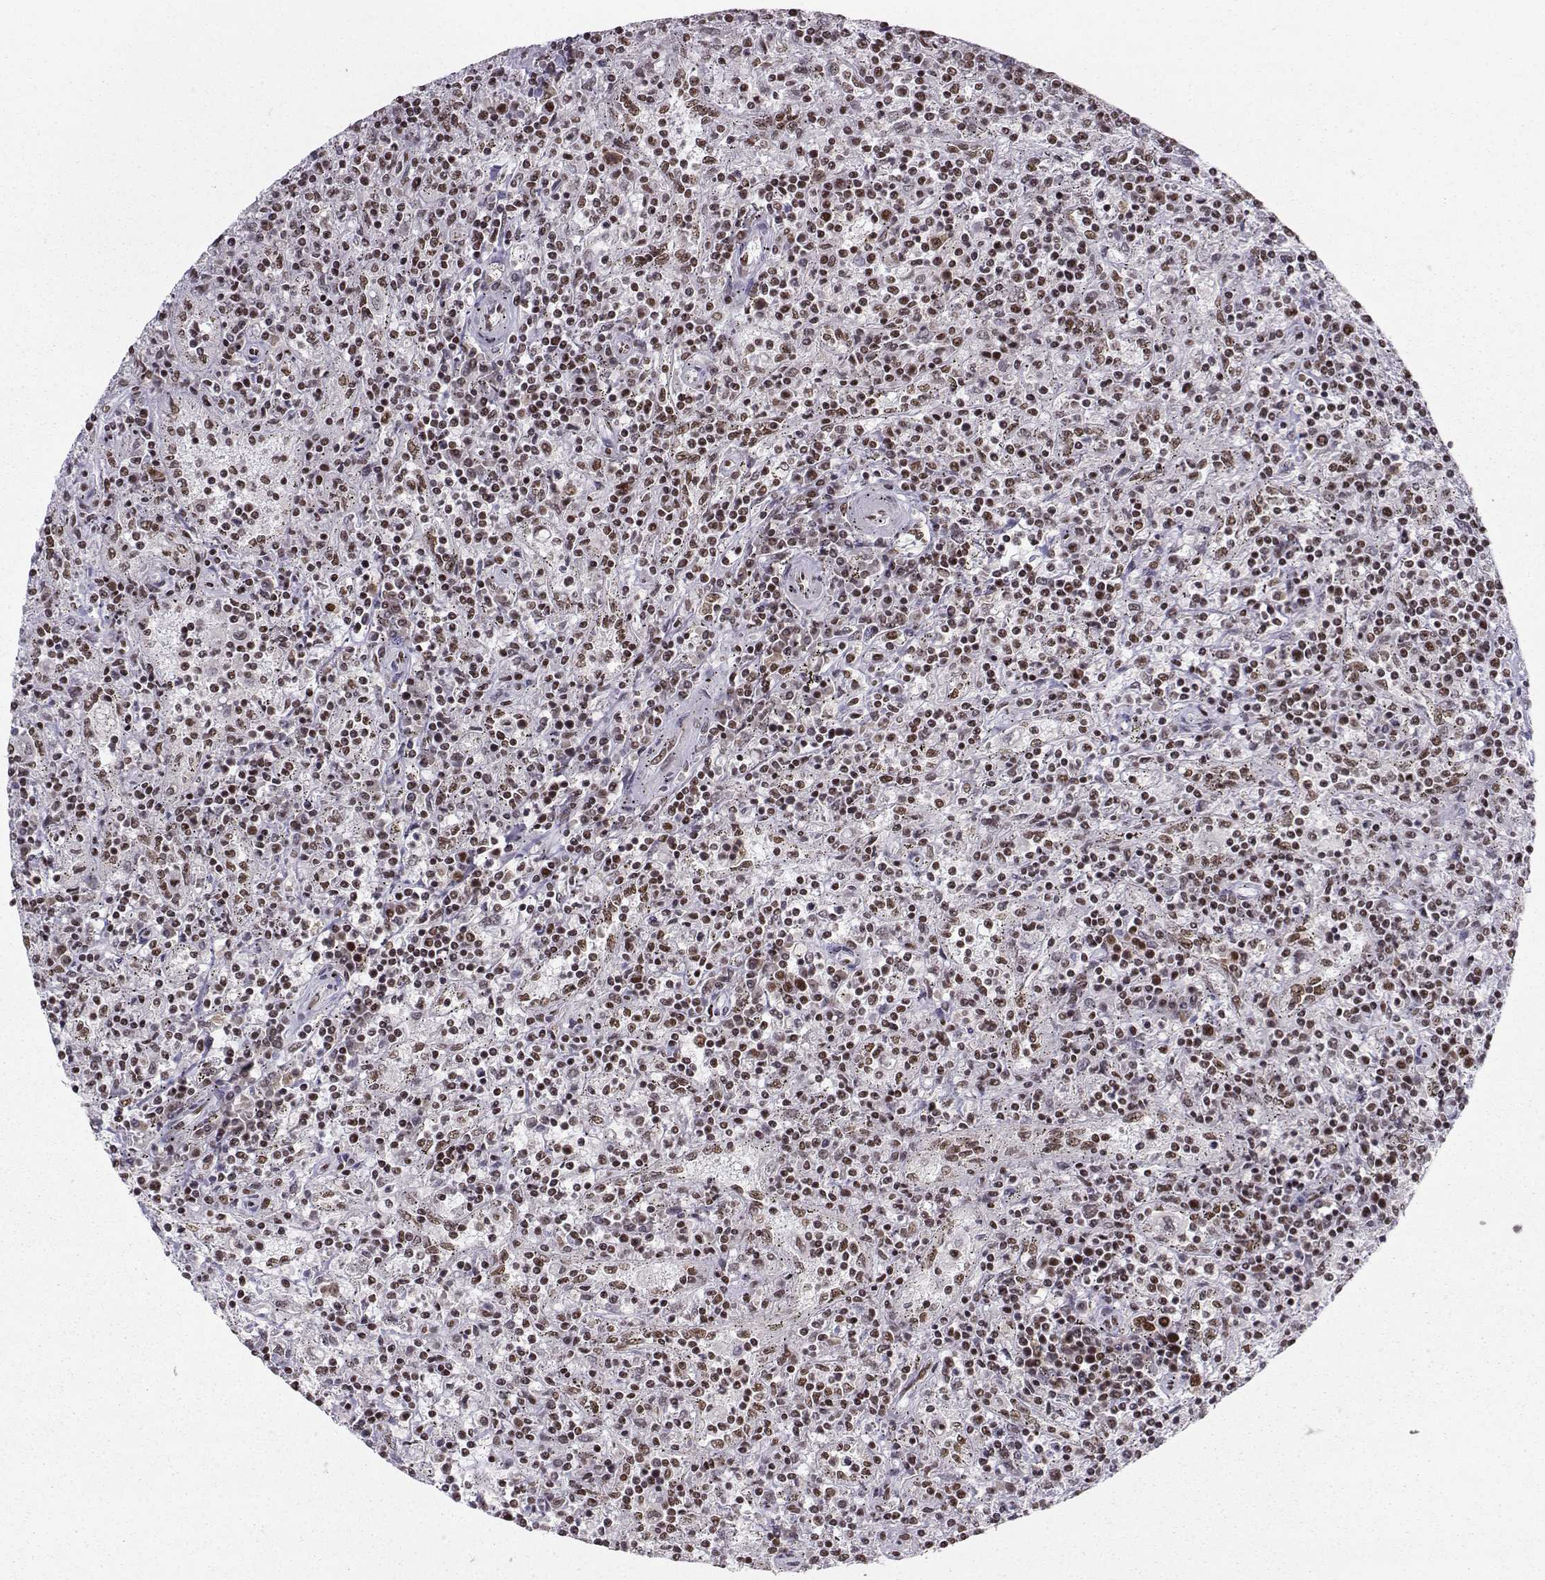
{"staining": {"intensity": "negative", "quantity": "none", "location": "none"}, "tissue": "lymphoma", "cell_type": "Tumor cells", "image_type": "cancer", "snomed": [{"axis": "morphology", "description": "Malignant lymphoma, non-Hodgkin's type, Low grade"}, {"axis": "topography", "description": "Spleen"}], "caption": "An image of human malignant lymphoma, non-Hodgkin's type (low-grade) is negative for staining in tumor cells.", "gene": "SNRPB2", "patient": {"sex": "male", "age": 62}}